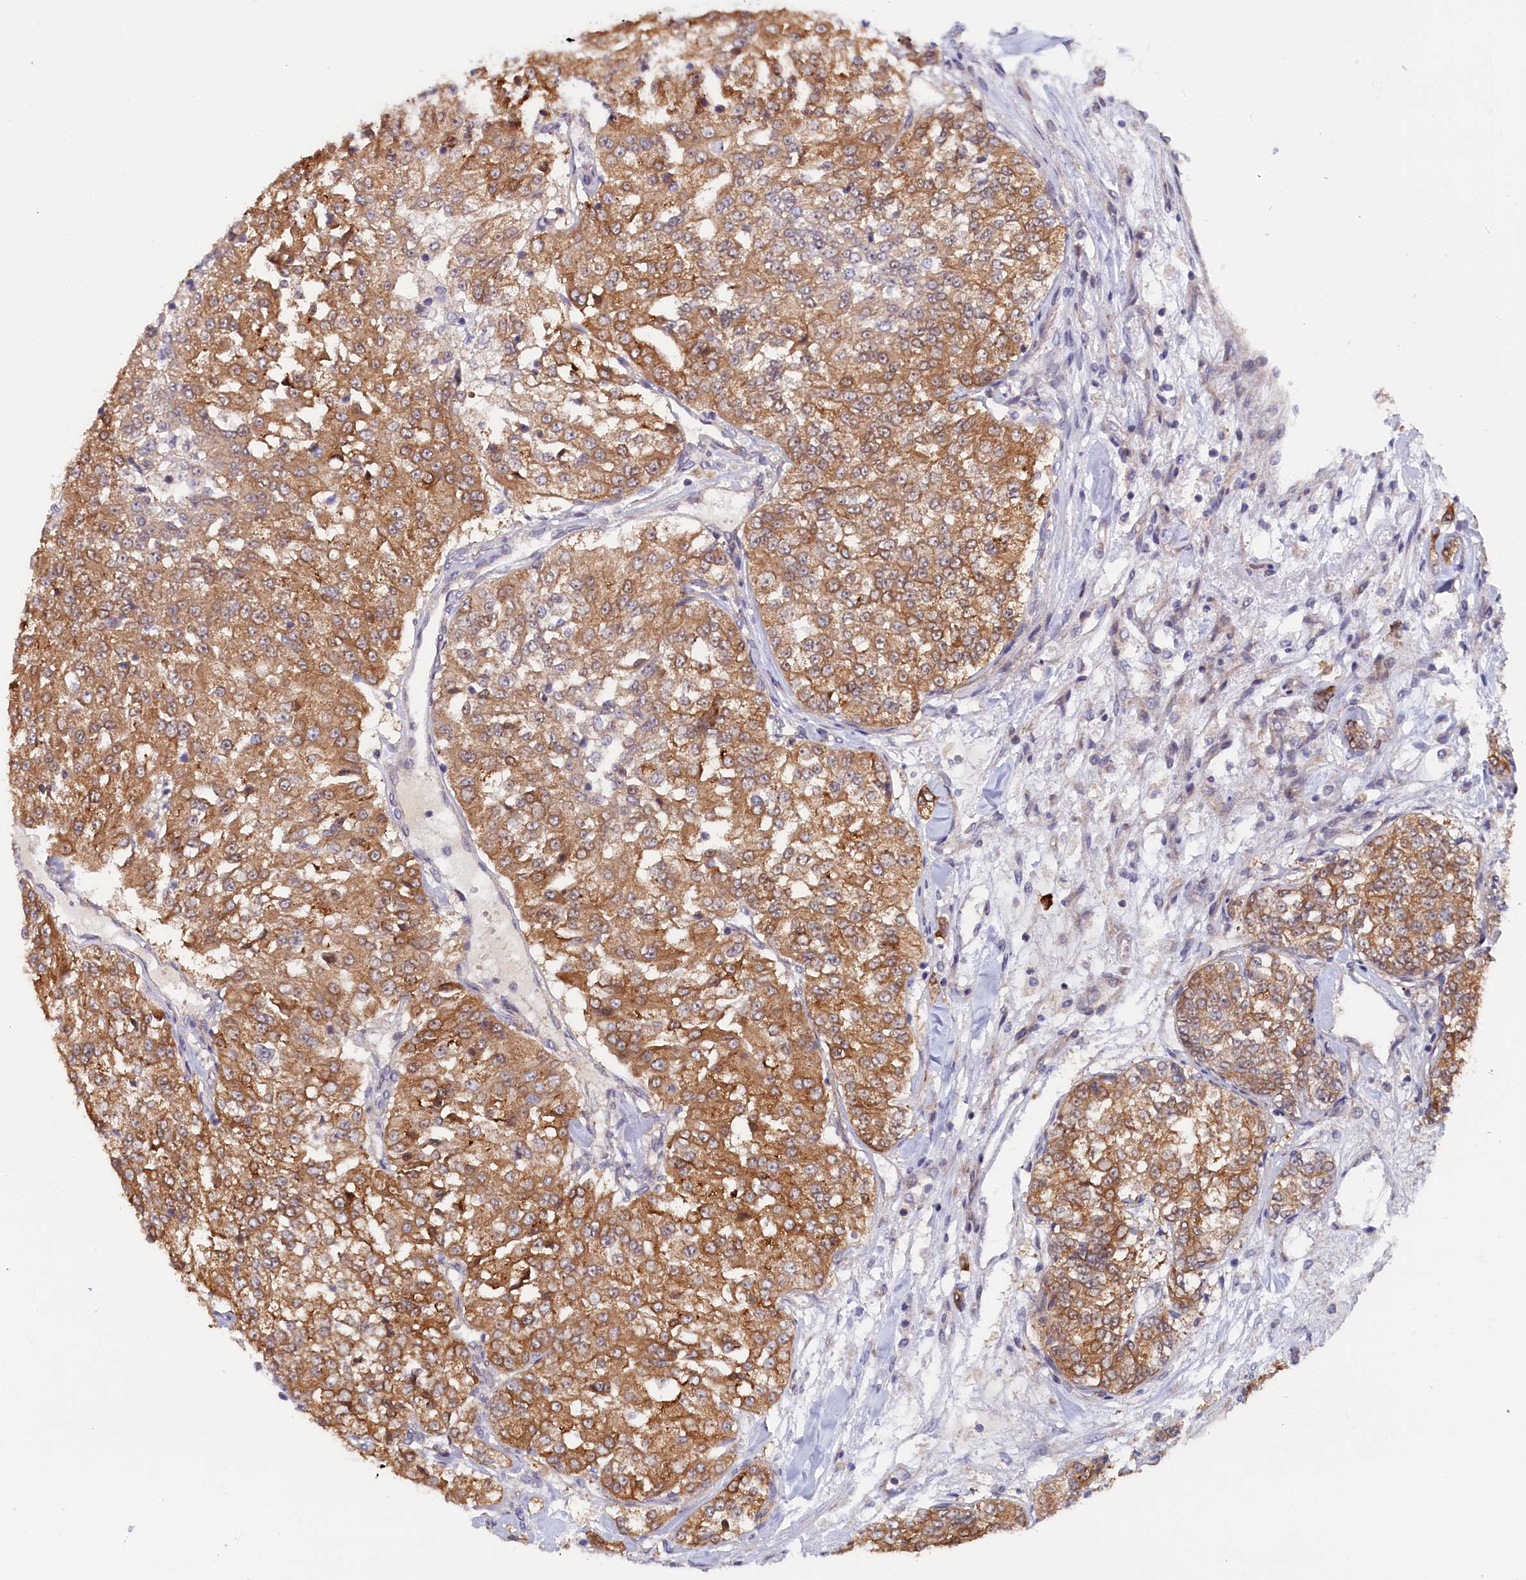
{"staining": {"intensity": "moderate", "quantity": ">75%", "location": "cytoplasmic/membranous"}, "tissue": "renal cancer", "cell_type": "Tumor cells", "image_type": "cancer", "snomed": [{"axis": "morphology", "description": "Adenocarcinoma, NOS"}, {"axis": "topography", "description": "Kidney"}], "caption": "Immunohistochemical staining of renal adenocarcinoma exhibits medium levels of moderate cytoplasmic/membranous staining in approximately >75% of tumor cells.", "gene": "JPT2", "patient": {"sex": "female", "age": 63}}